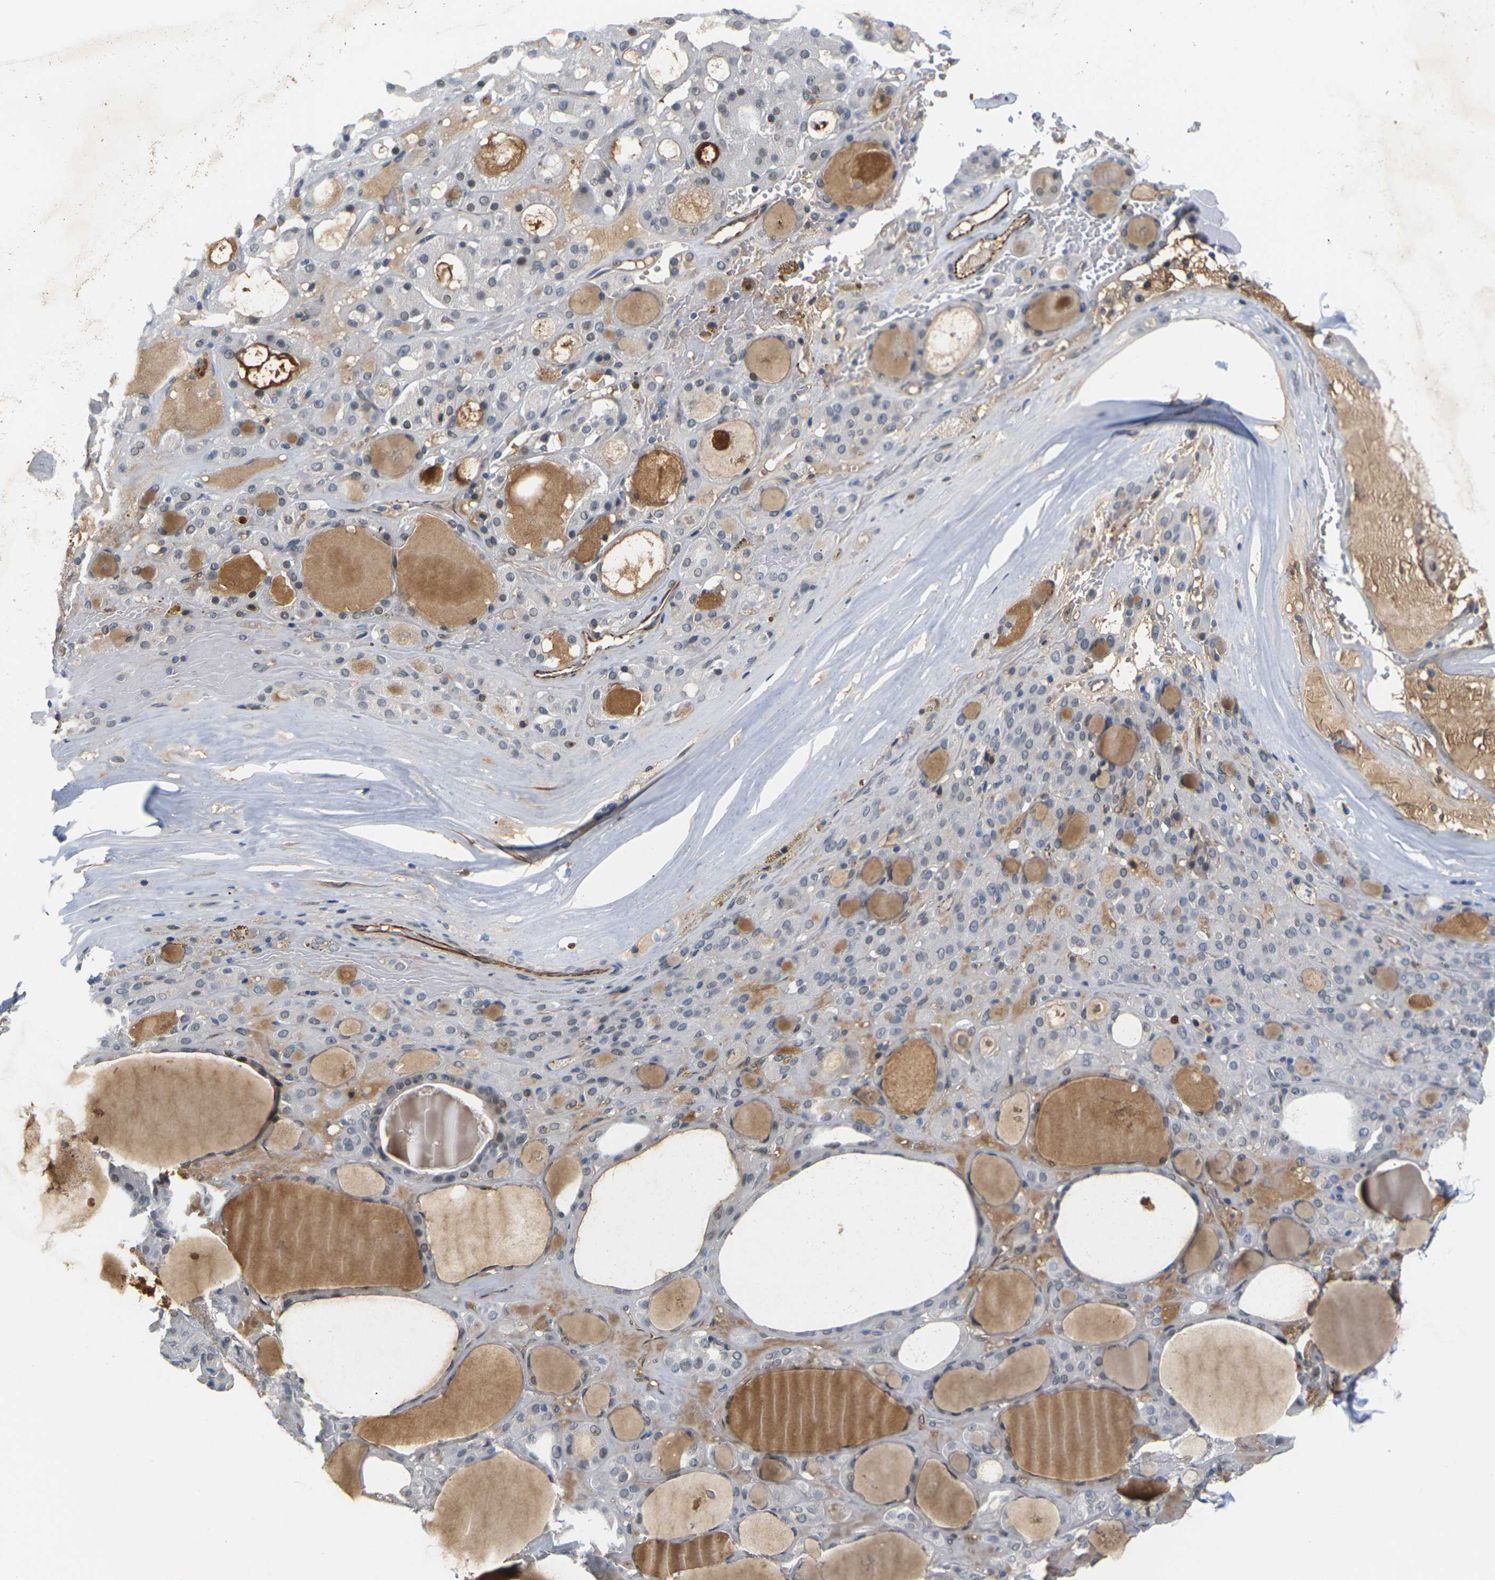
{"staining": {"intensity": "moderate", "quantity": ">75%", "location": "cytoplasmic/membranous"}, "tissue": "thyroid gland", "cell_type": "Glandular cells", "image_type": "normal", "snomed": [{"axis": "morphology", "description": "Normal tissue, NOS"}, {"axis": "morphology", "description": "Carcinoma, NOS"}, {"axis": "topography", "description": "Thyroid gland"}], "caption": "Thyroid gland was stained to show a protein in brown. There is medium levels of moderate cytoplasmic/membranous positivity in approximately >75% of glandular cells.", "gene": "PKP2", "patient": {"sex": "female", "age": 86}}